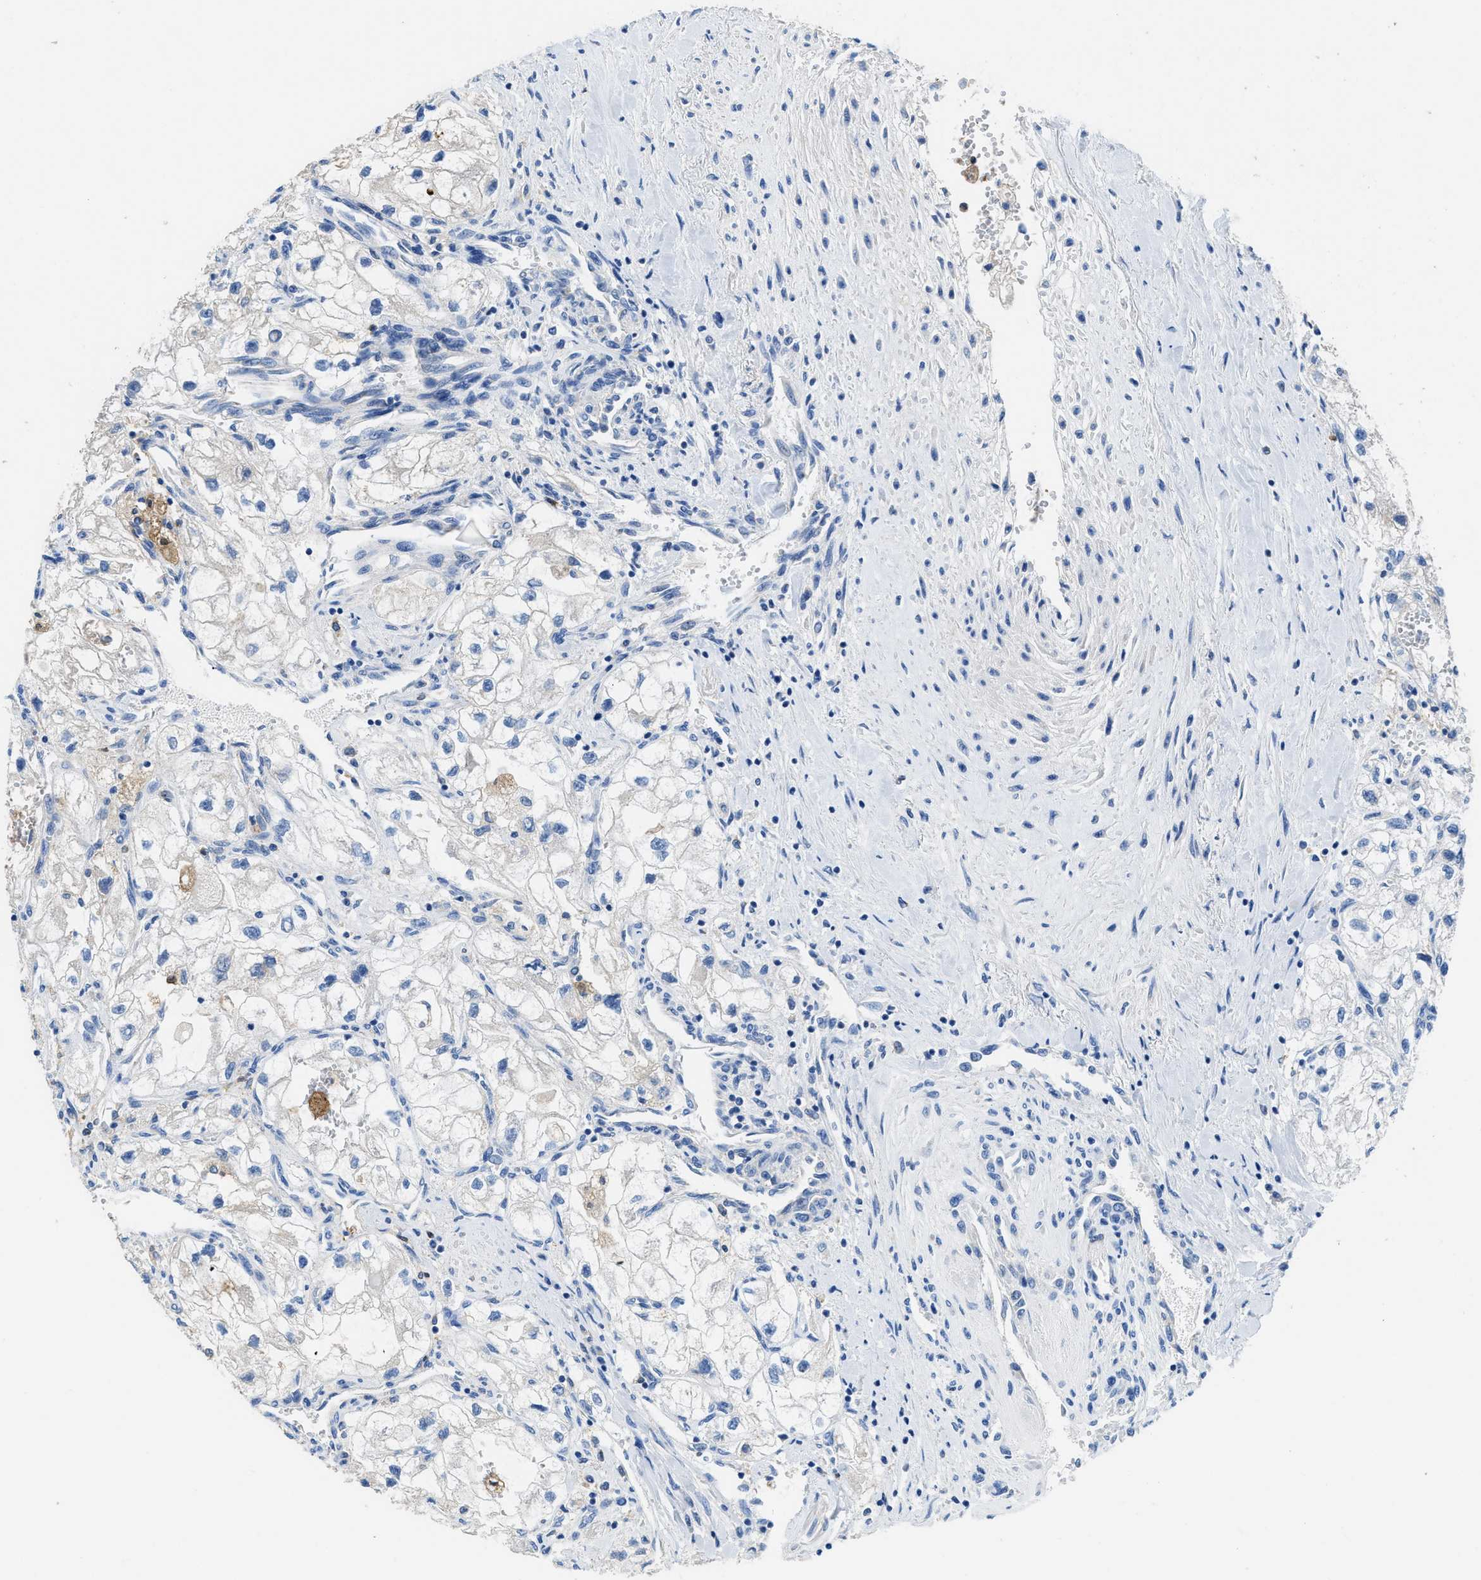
{"staining": {"intensity": "negative", "quantity": "none", "location": "none"}, "tissue": "renal cancer", "cell_type": "Tumor cells", "image_type": "cancer", "snomed": [{"axis": "morphology", "description": "Adenocarcinoma, NOS"}, {"axis": "topography", "description": "Kidney"}], "caption": "A micrograph of human adenocarcinoma (renal) is negative for staining in tumor cells.", "gene": "NEB", "patient": {"sex": "female", "age": 70}}